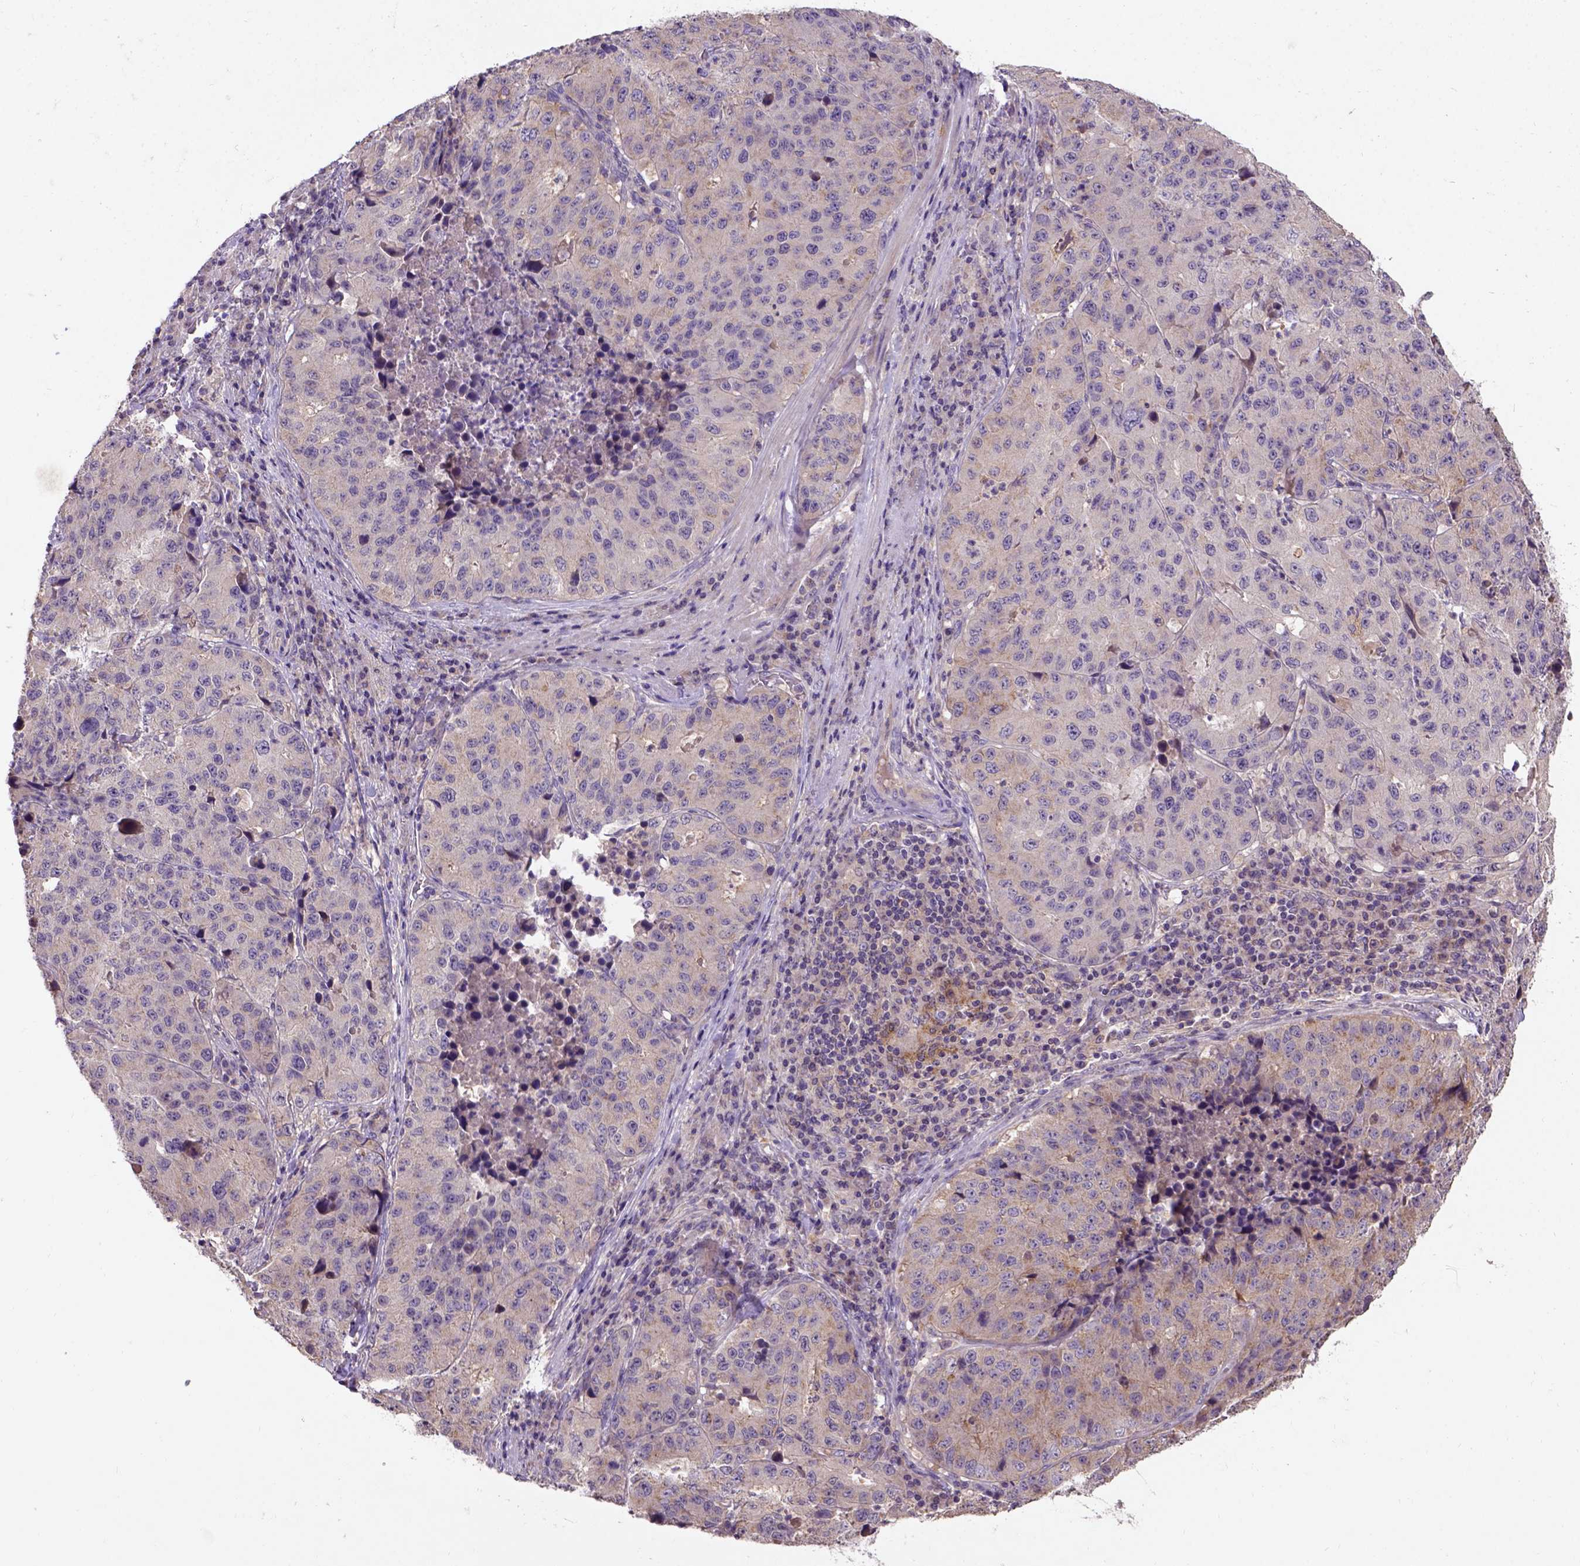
{"staining": {"intensity": "moderate", "quantity": "25%-75%", "location": "cytoplasmic/membranous"}, "tissue": "stomach cancer", "cell_type": "Tumor cells", "image_type": "cancer", "snomed": [{"axis": "morphology", "description": "Adenocarcinoma, NOS"}, {"axis": "topography", "description": "Stomach"}], "caption": "A histopathology image of human stomach cancer (adenocarcinoma) stained for a protein reveals moderate cytoplasmic/membranous brown staining in tumor cells.", "gene": "KBTBD8", "patient": {"sex": "male", "age": 71}}